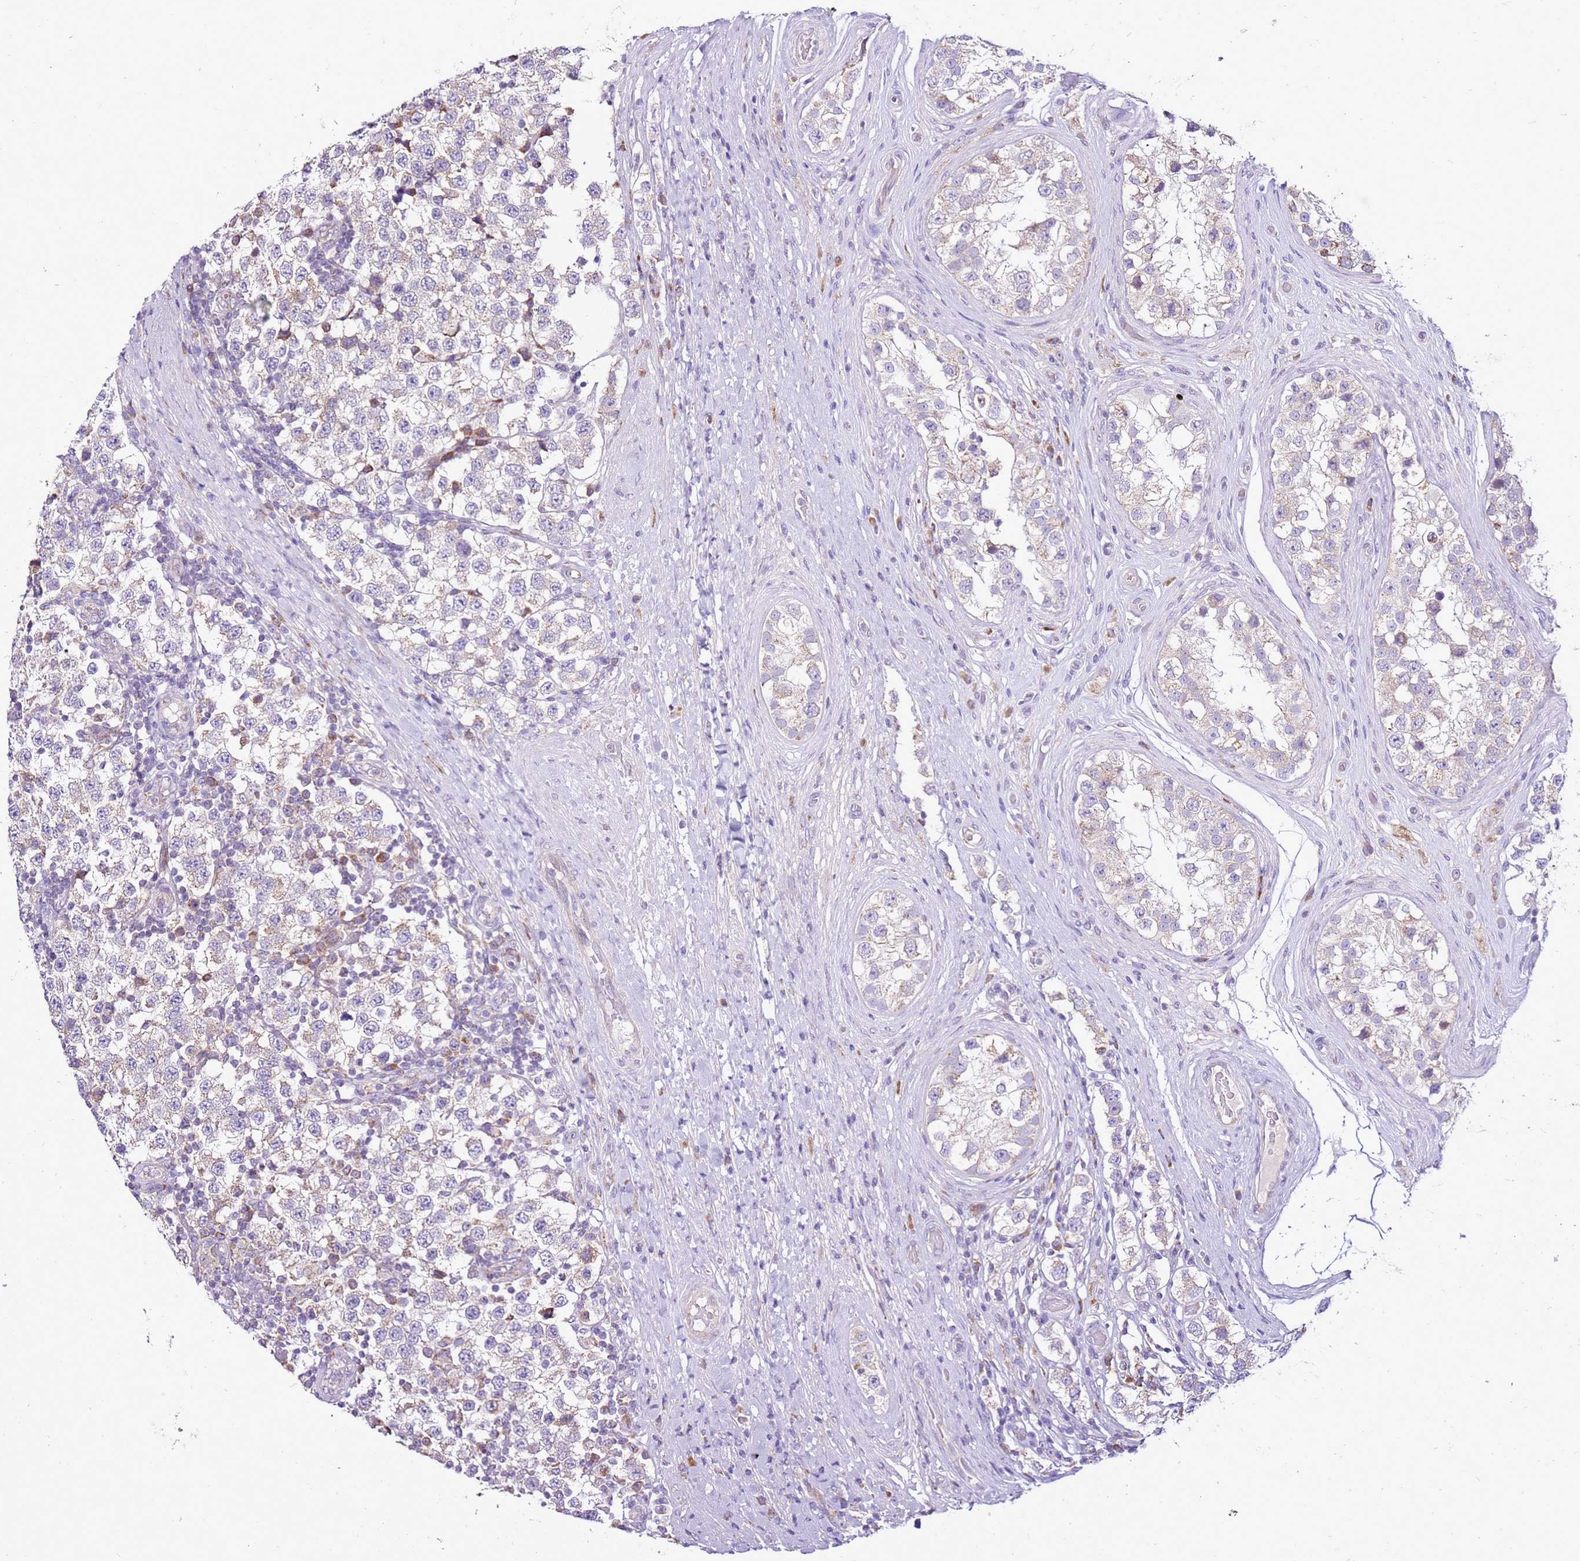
{"staining": {"intensity": "weak", "quantity": "<25%", "location": "cytoplasmic/membranous"}, "tissue": "testis cancer", "cell_type": "Tumor cells", "image_type": "cancer", "snomed": [{"axis": "morphology", "description": "Seminoma, NOS"}, {"axis": "topography", "description": "Testis"}], "caption": "The photomicrograph displays no significant expression in tumor cells of testis cancer (seminoma). The staining was performed using DAB (3,3'-diaminobenzidine) to visualize the protein expression in brown, while the nuclei were stained in blue with hematoxylin (Magnification: 20x).", "gene": "MRPL36", "patient": {"sex": "male", "age": 34}}